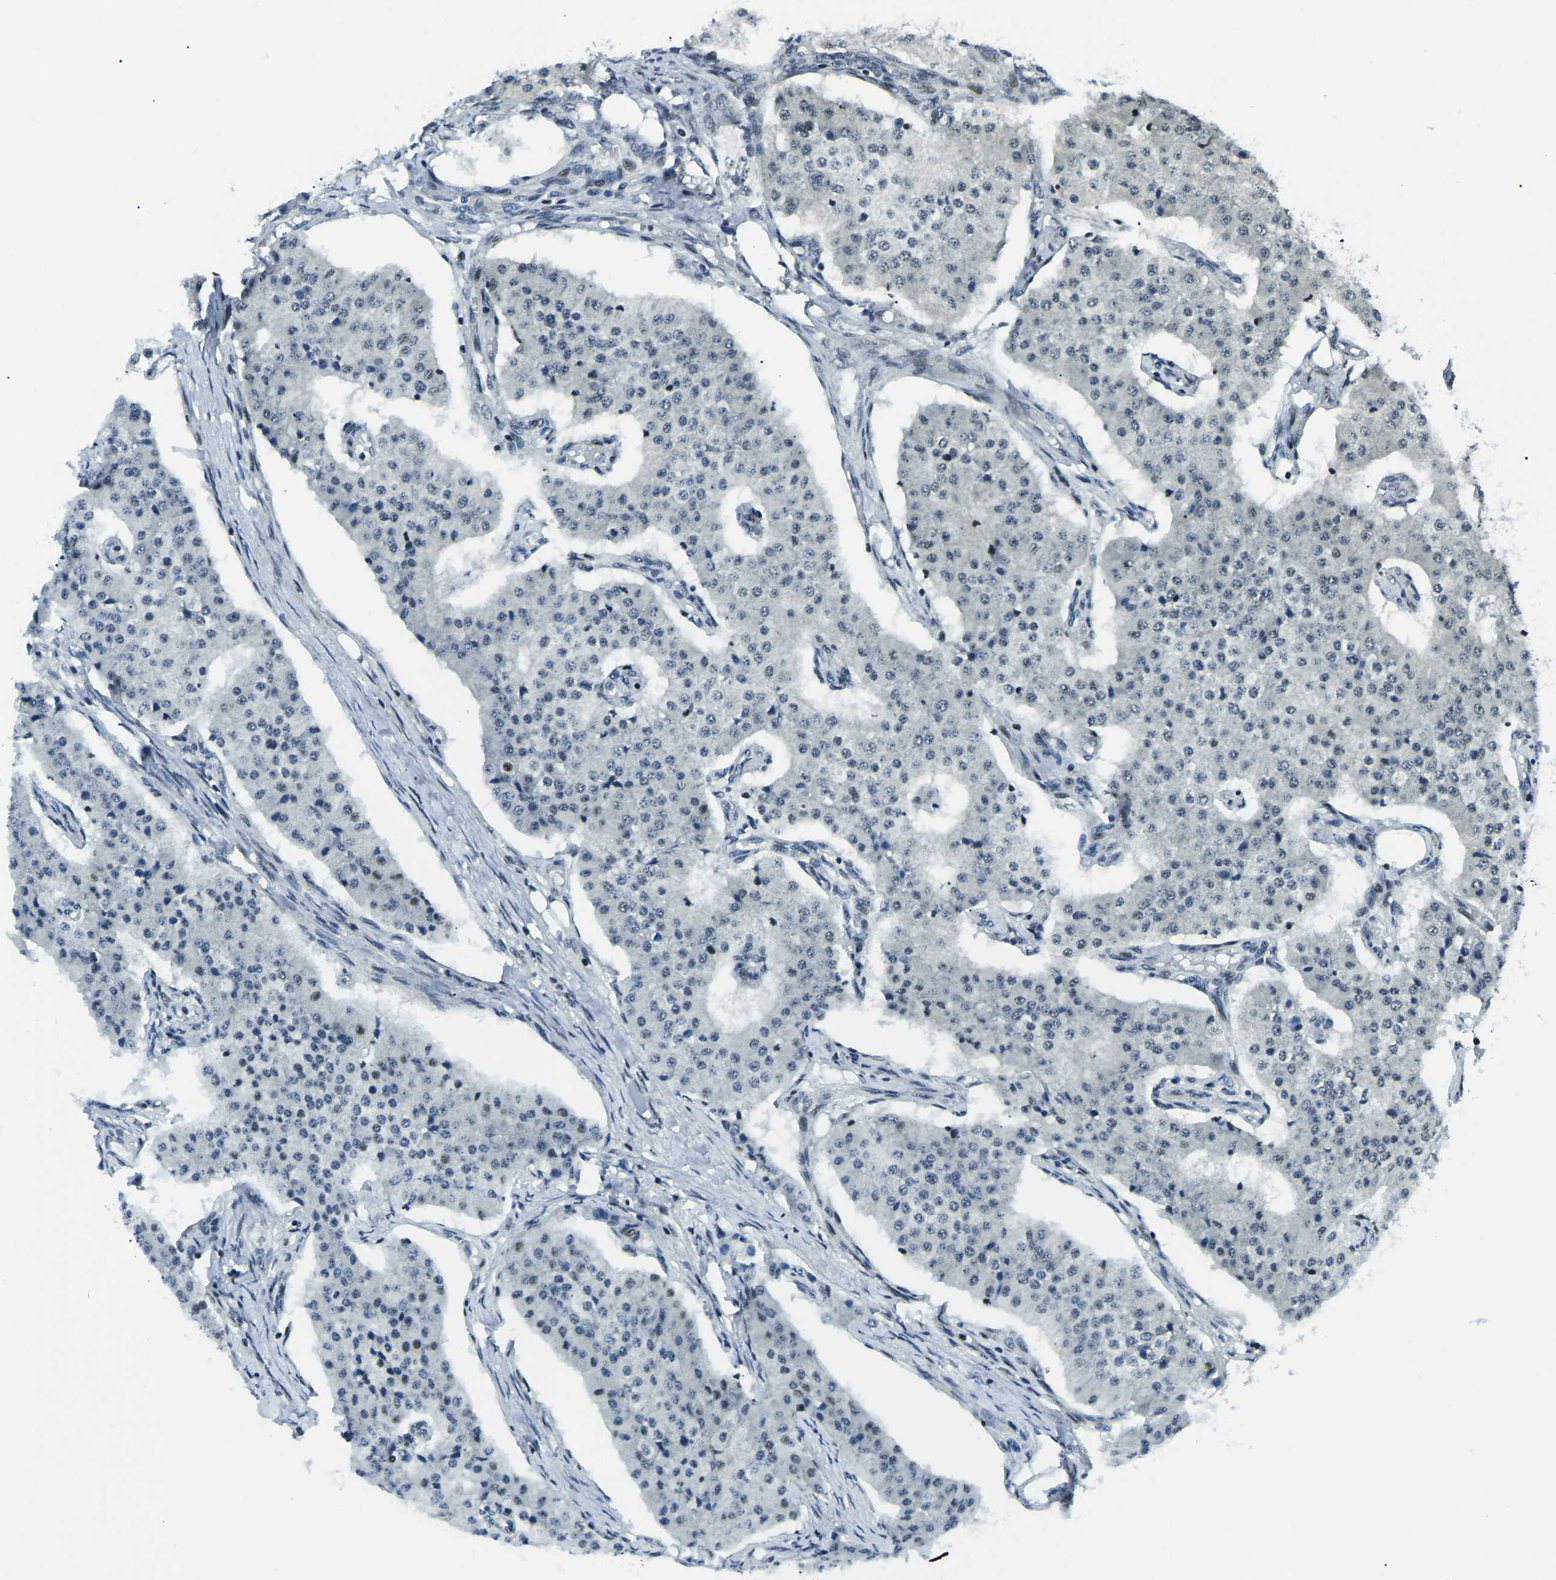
{"staining": {"intensity": "negative", "quantity": "none", "location": "none"}, "tissue": "carcinoid", "cell_type": "Tumor cells", "image_type": "cancer", "snomed": [{"axis": "morphology", "description": "Carcinoid, malignant, NOS"}, {"axis": "topography", "description": "Colon"}], "caption": "DAB immunohistochemical staining of carcinoid demonstrates no significant expression in tumor cells.", "gene": "RBL2", "patient": {"sex": "female", "age": 52}}